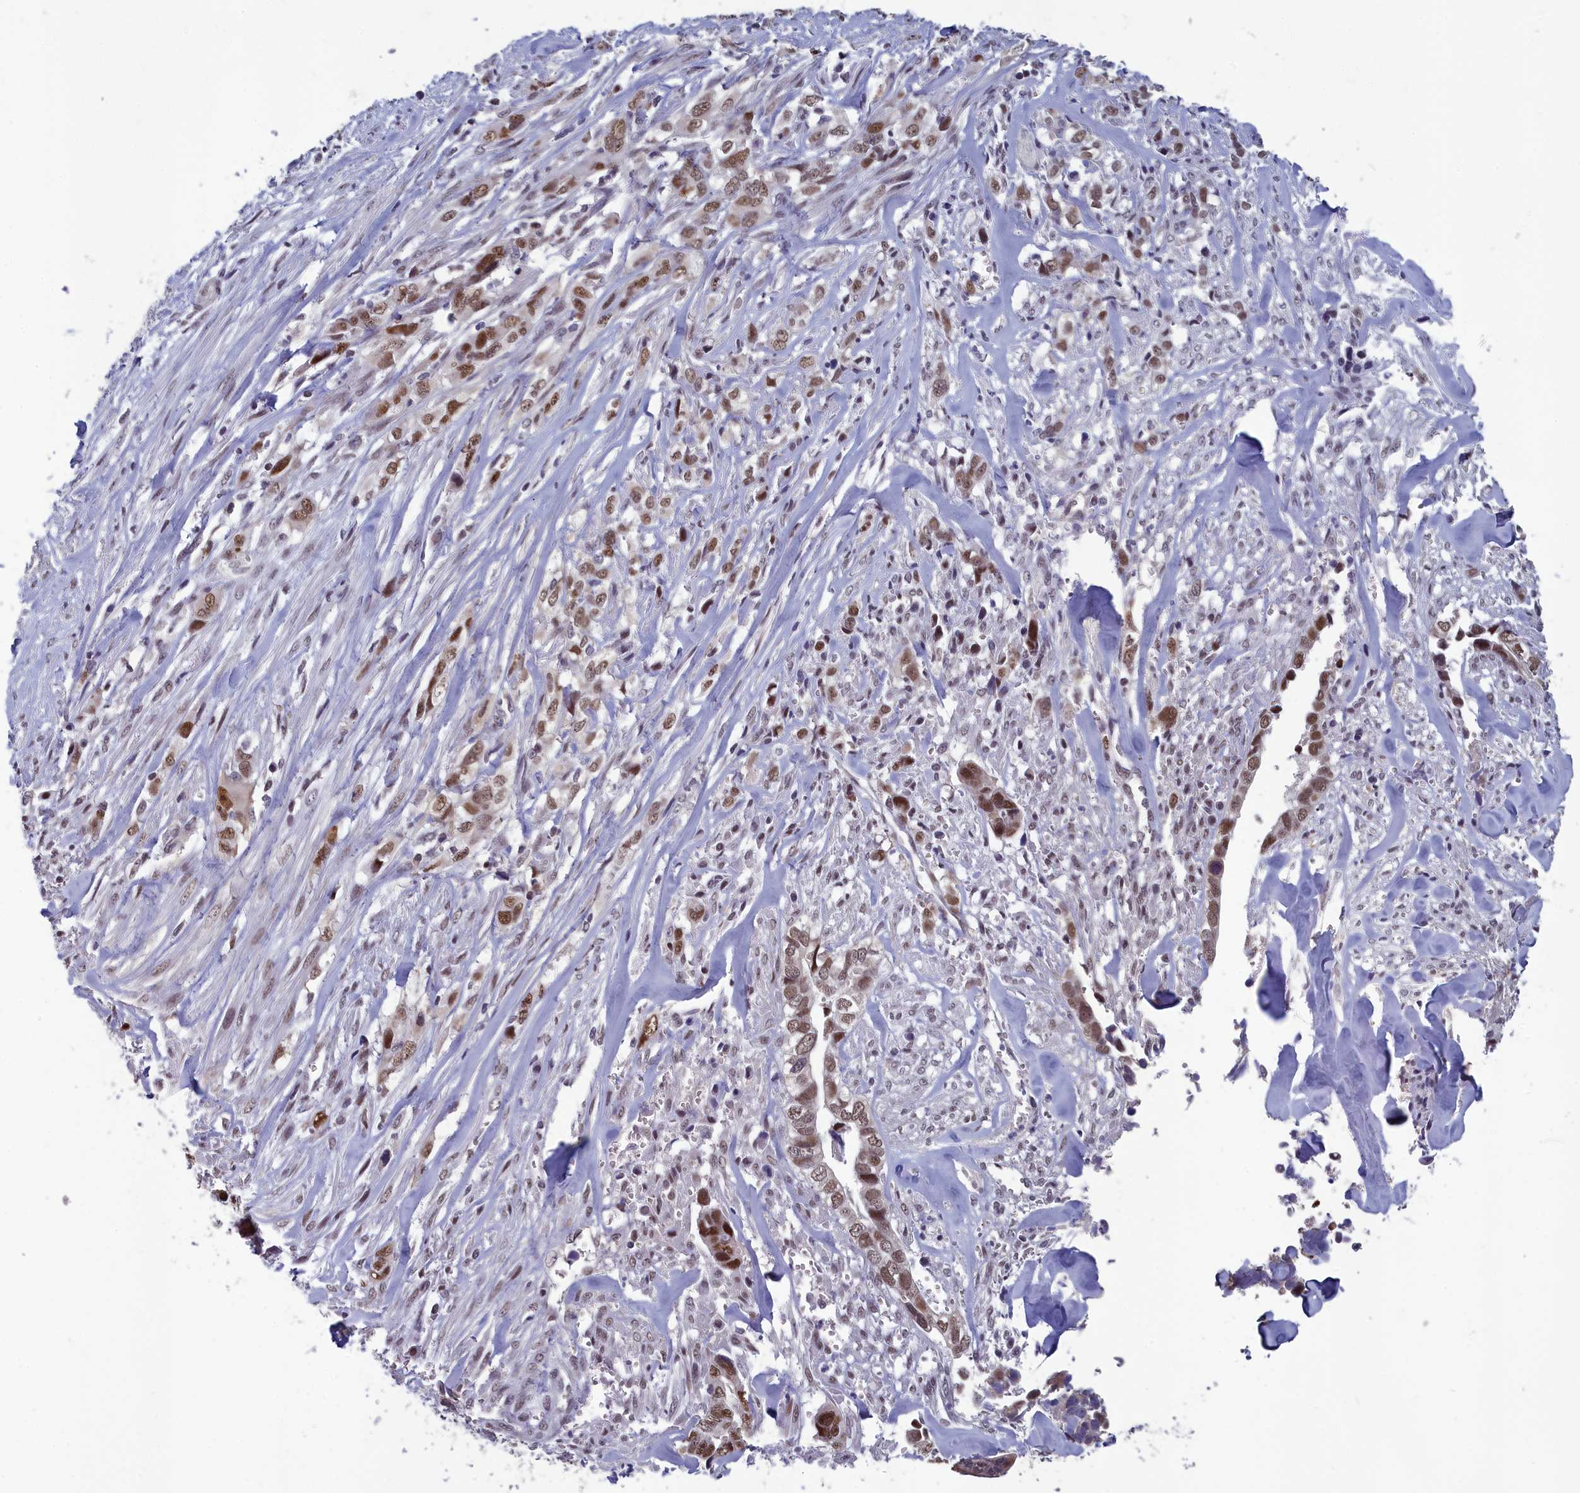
{"staining": {"intensity": "moderate", "quantity": ">75%", "location": "nuclear"}, "tissue": "liver cancer", "cell_type": "Tumor cells", "image_type": "cancer", "snomed": [{"axis": "morphology", "description": "Cholangiocarcinoma"}, {"axis": "topography", "description": "Liver"}], "caption": "Approximately >75% of tumor cells in human cholangiocarcinoma (liver) show moderate nuclear protein positivity as visualized by brown immunohistochemical staining.", "gene": "MT-CO3", "patient": {"sex": "female", "age": 79}}